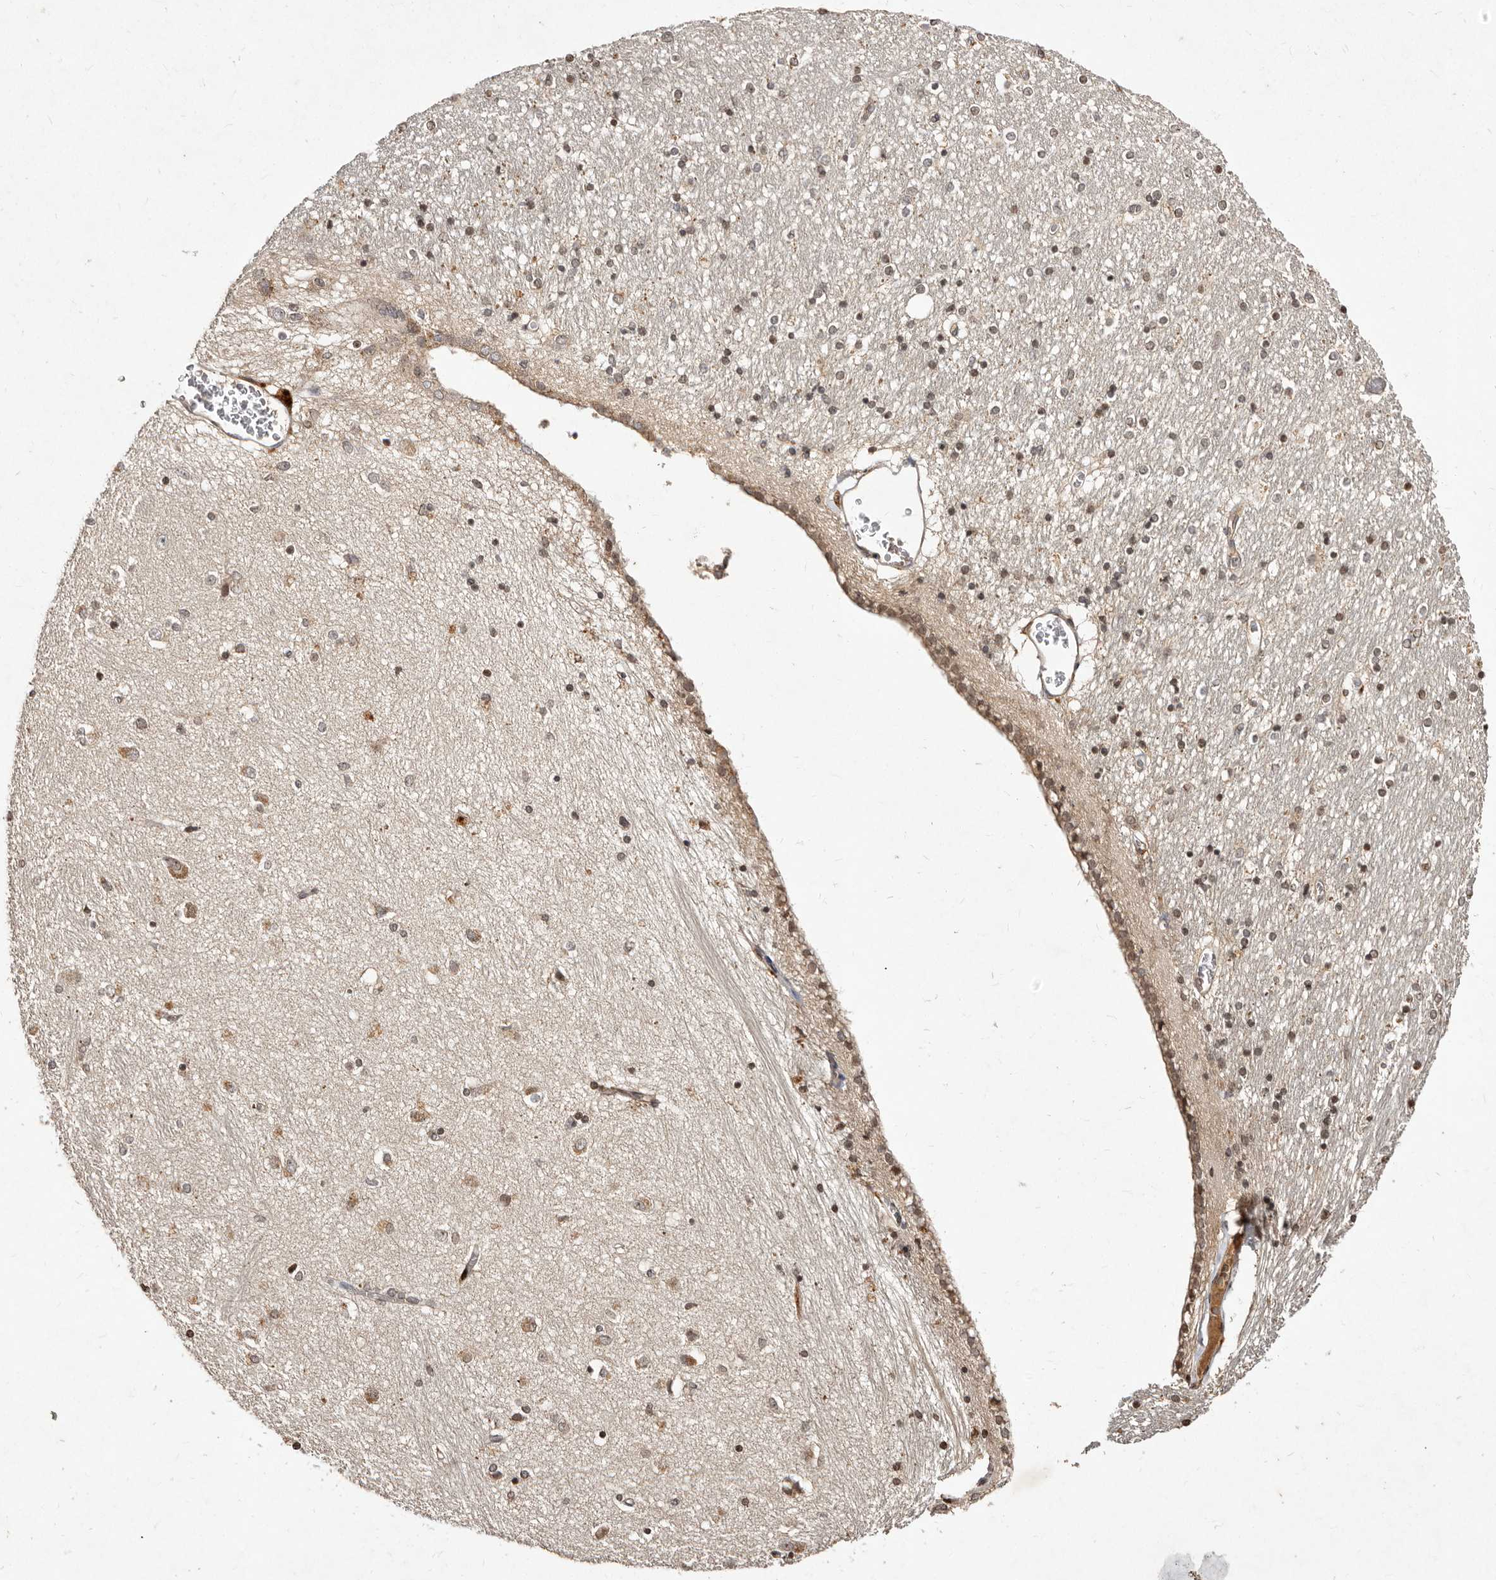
{"staining": {"intensity": "moderate", "quantity": "<25%", "location": "nuclear"}, "tissue": "hippocampus", "cell_type": "Glial cells", "image_type": "normal", "snomed": [{"axis": "morphology", "description": "Normal tissue, NOS"}, {"axis": "topography", "description": "Hippocampus"}], "caption": "The immunohistochemical stain labels moderate nuclear staining in glial cells of benign hippocampus. The staining is performed using DAB brown chromogen to label protein expression. The nuclei are counter-stained blue using hematoxylin.", "gene": "LCORL", "patient": {"sex": "female", "age": 54}}